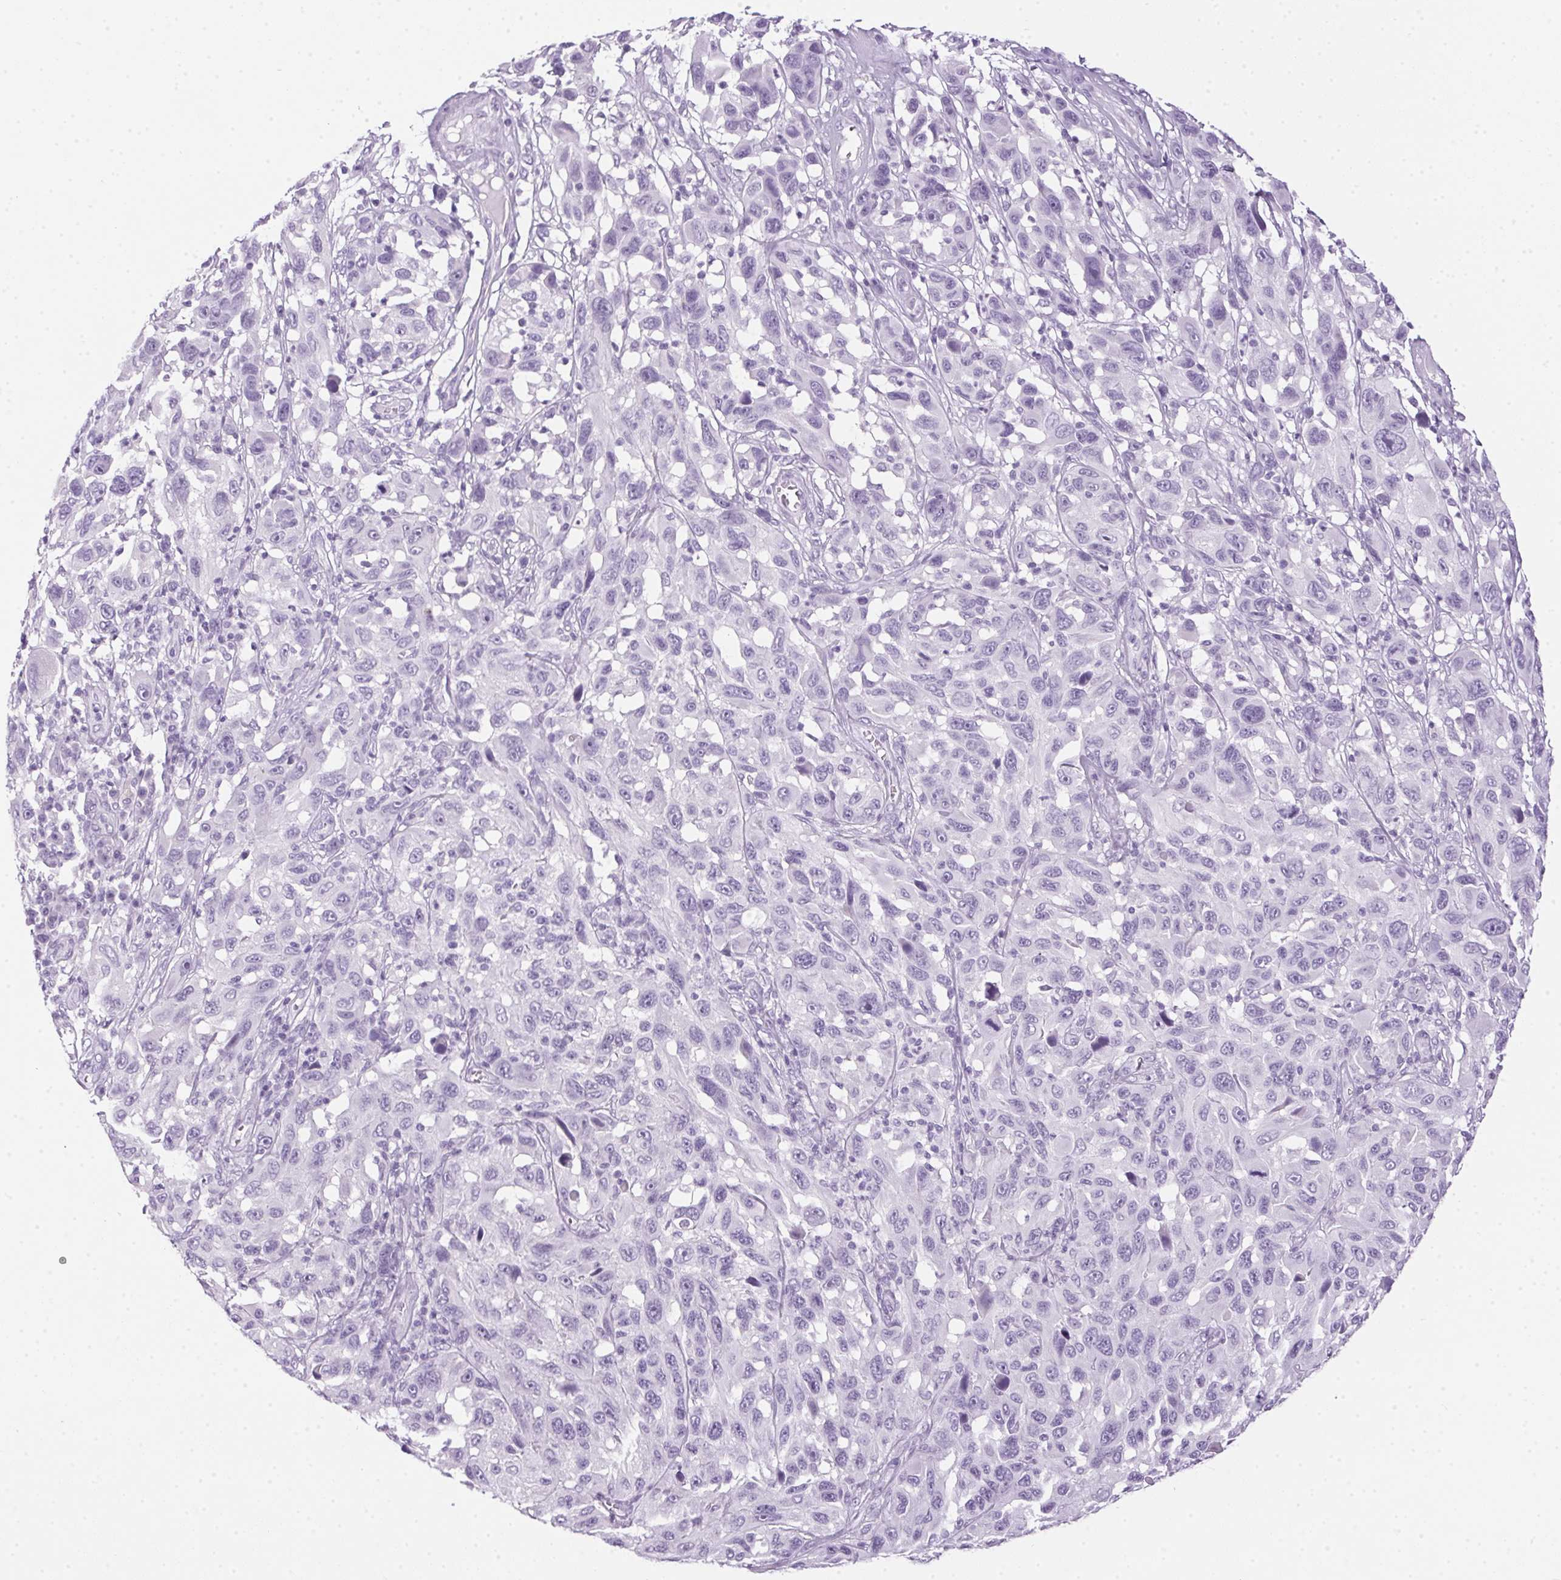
{"staining": {"intensity": "negative", "quantity": "none", "location": "none"}, "tissue": "melanoma", "cell_type": "Tumor cells", "image_type": "cancer", "snomed": [{"axis": "morphology", "description": "Malignant melanoma, NOS"}, {"axis": "topography", "description": "Skin"}], "caption": "The image shows no significant positivity in tumor cells of melanoma. (DAB immunohistochemistry, high magnification).", "gene": "POPDC2", "patient": {"sex": "male", "age": 53}}